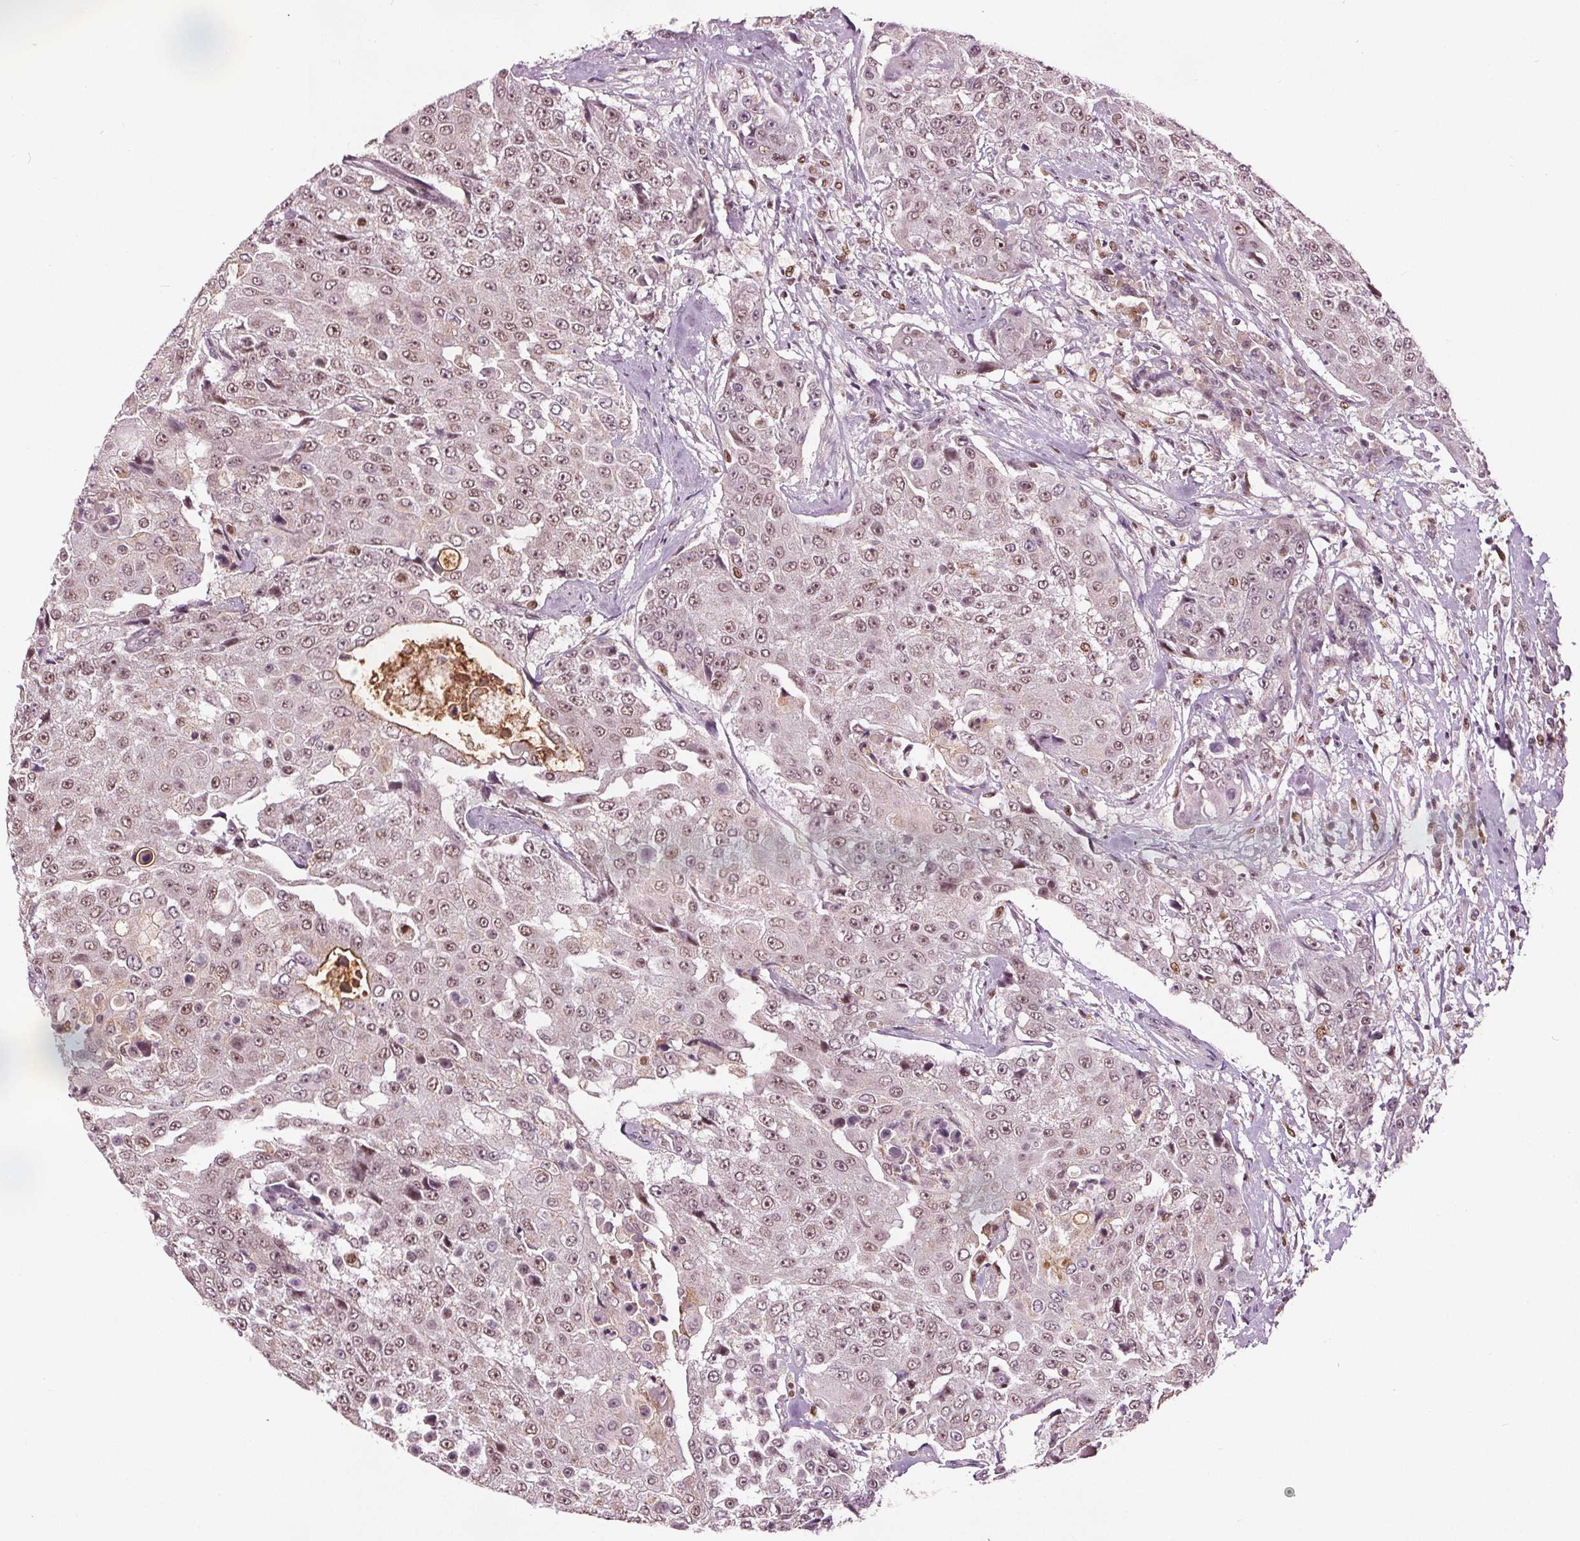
{"staining": {"intensity": "weak", "quantity": ">75%", "location": "nuclear"}, "tissue": "urothelial cancer", "cell_type": "Tumor cells", "image_type": "cancer", "snomed": [{"axis": "morphology", "description": "Urothelial carcinoma, High grade"}, {"axis": "topography", "description": "Urinary bladder"}], "caption": "Immunohistochemical staining of human high-grade urothelial carcinoma reveals weak nuclear protein staining in about >75% of tumor cells. The protein of interest is shown in brown color, while the nuclei are stained blue.", "gene": "DDX11", "patient": {"sex": "female", "age": 63}}